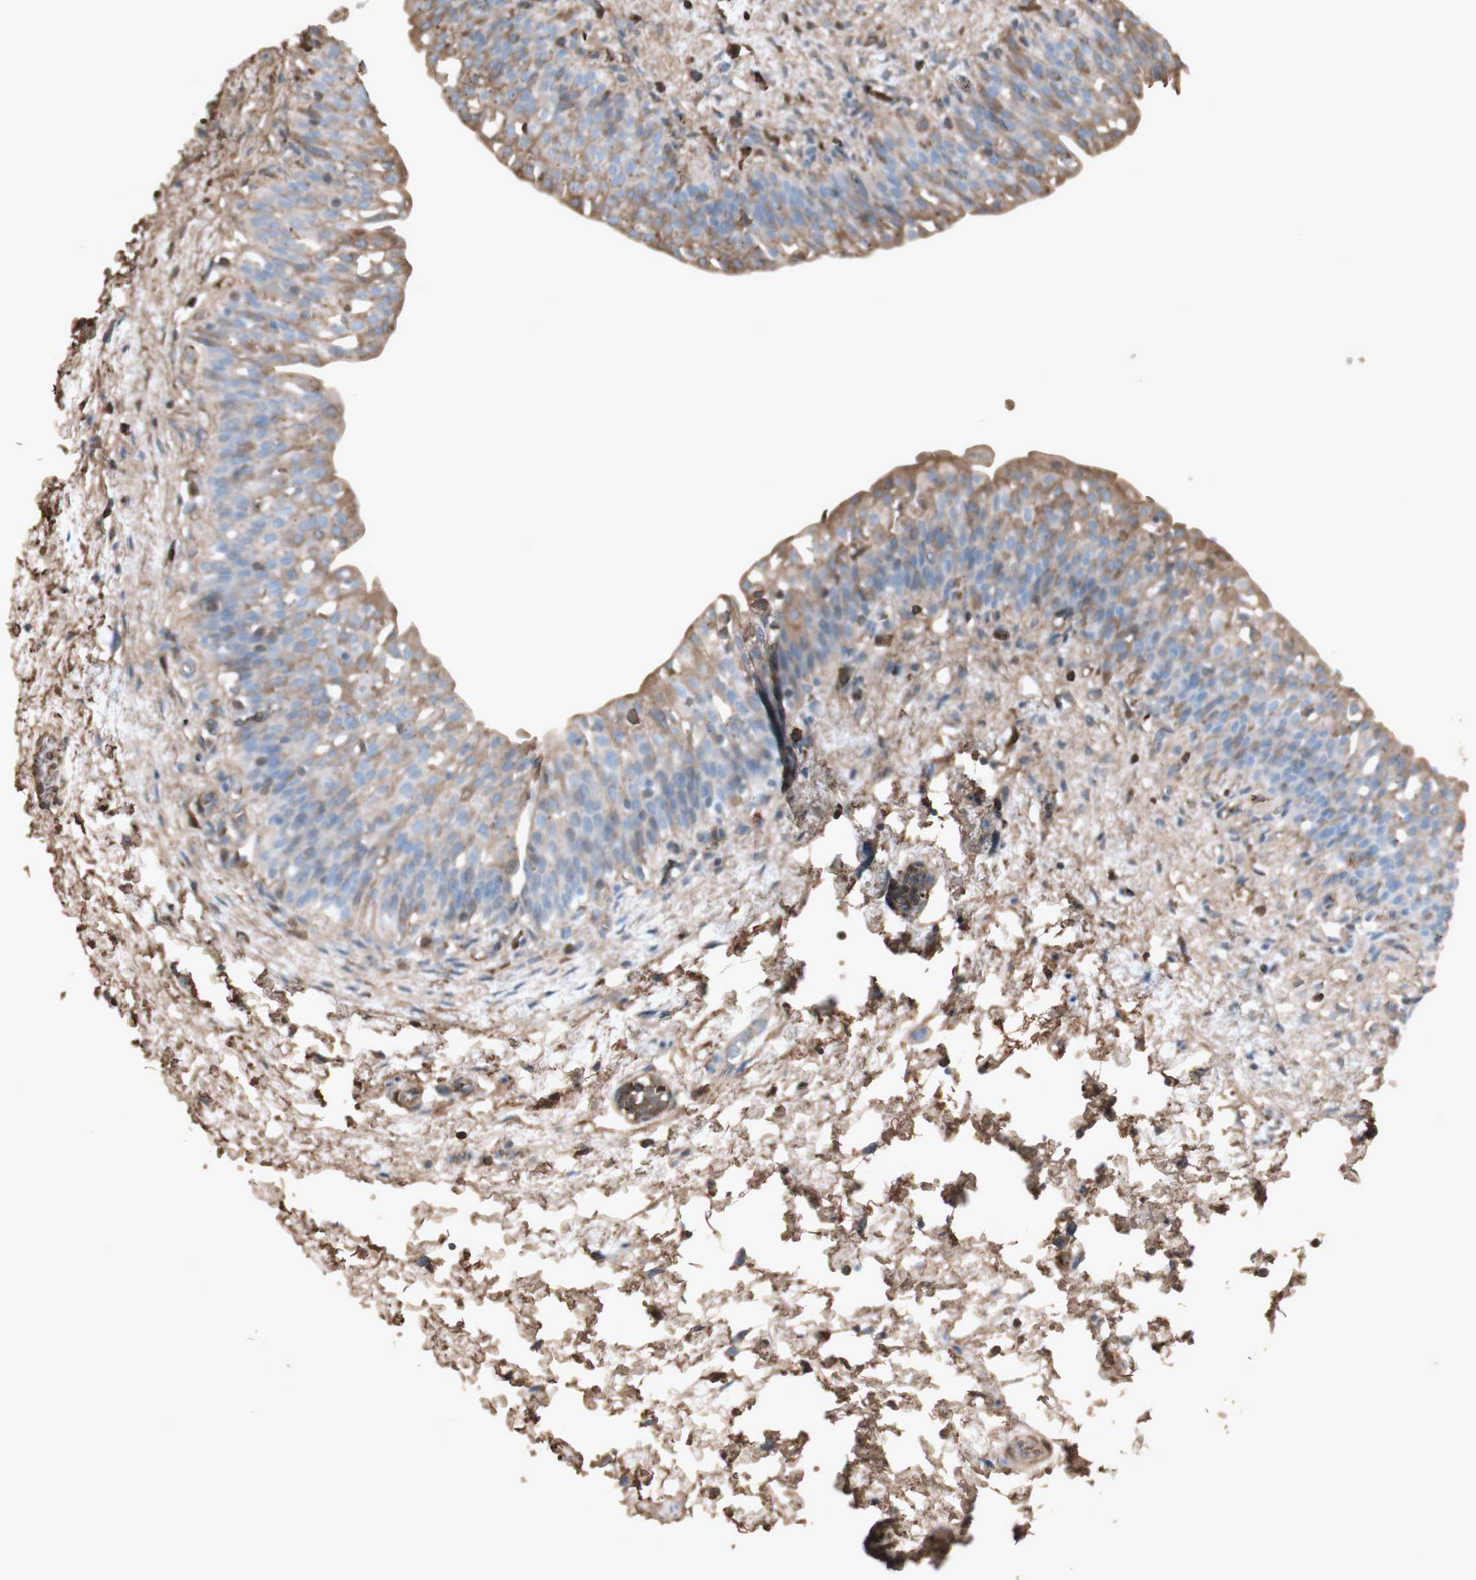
{"staining": {"intensity": "moderate", "quantity": ">75%", "location": "cytoplasmic/membranous"}, "tissue": "urinary bladder", "cell_type": "Urothelial cells", "image_type": "normal", "snomed": [{"axis": "morphology", "description": "Normal tissue, NOS"}, {"axis": "topography", "description": "Urinary bladder"}], "caption": "Urothelial cells demonstrate moderate cytoplasmic/membranous positivity in about >75% of cells in normal urinary bladder. Nuclei are stained in blue.", "gene": "MMP14", "patient": {"sex": "male", "age": 55}}